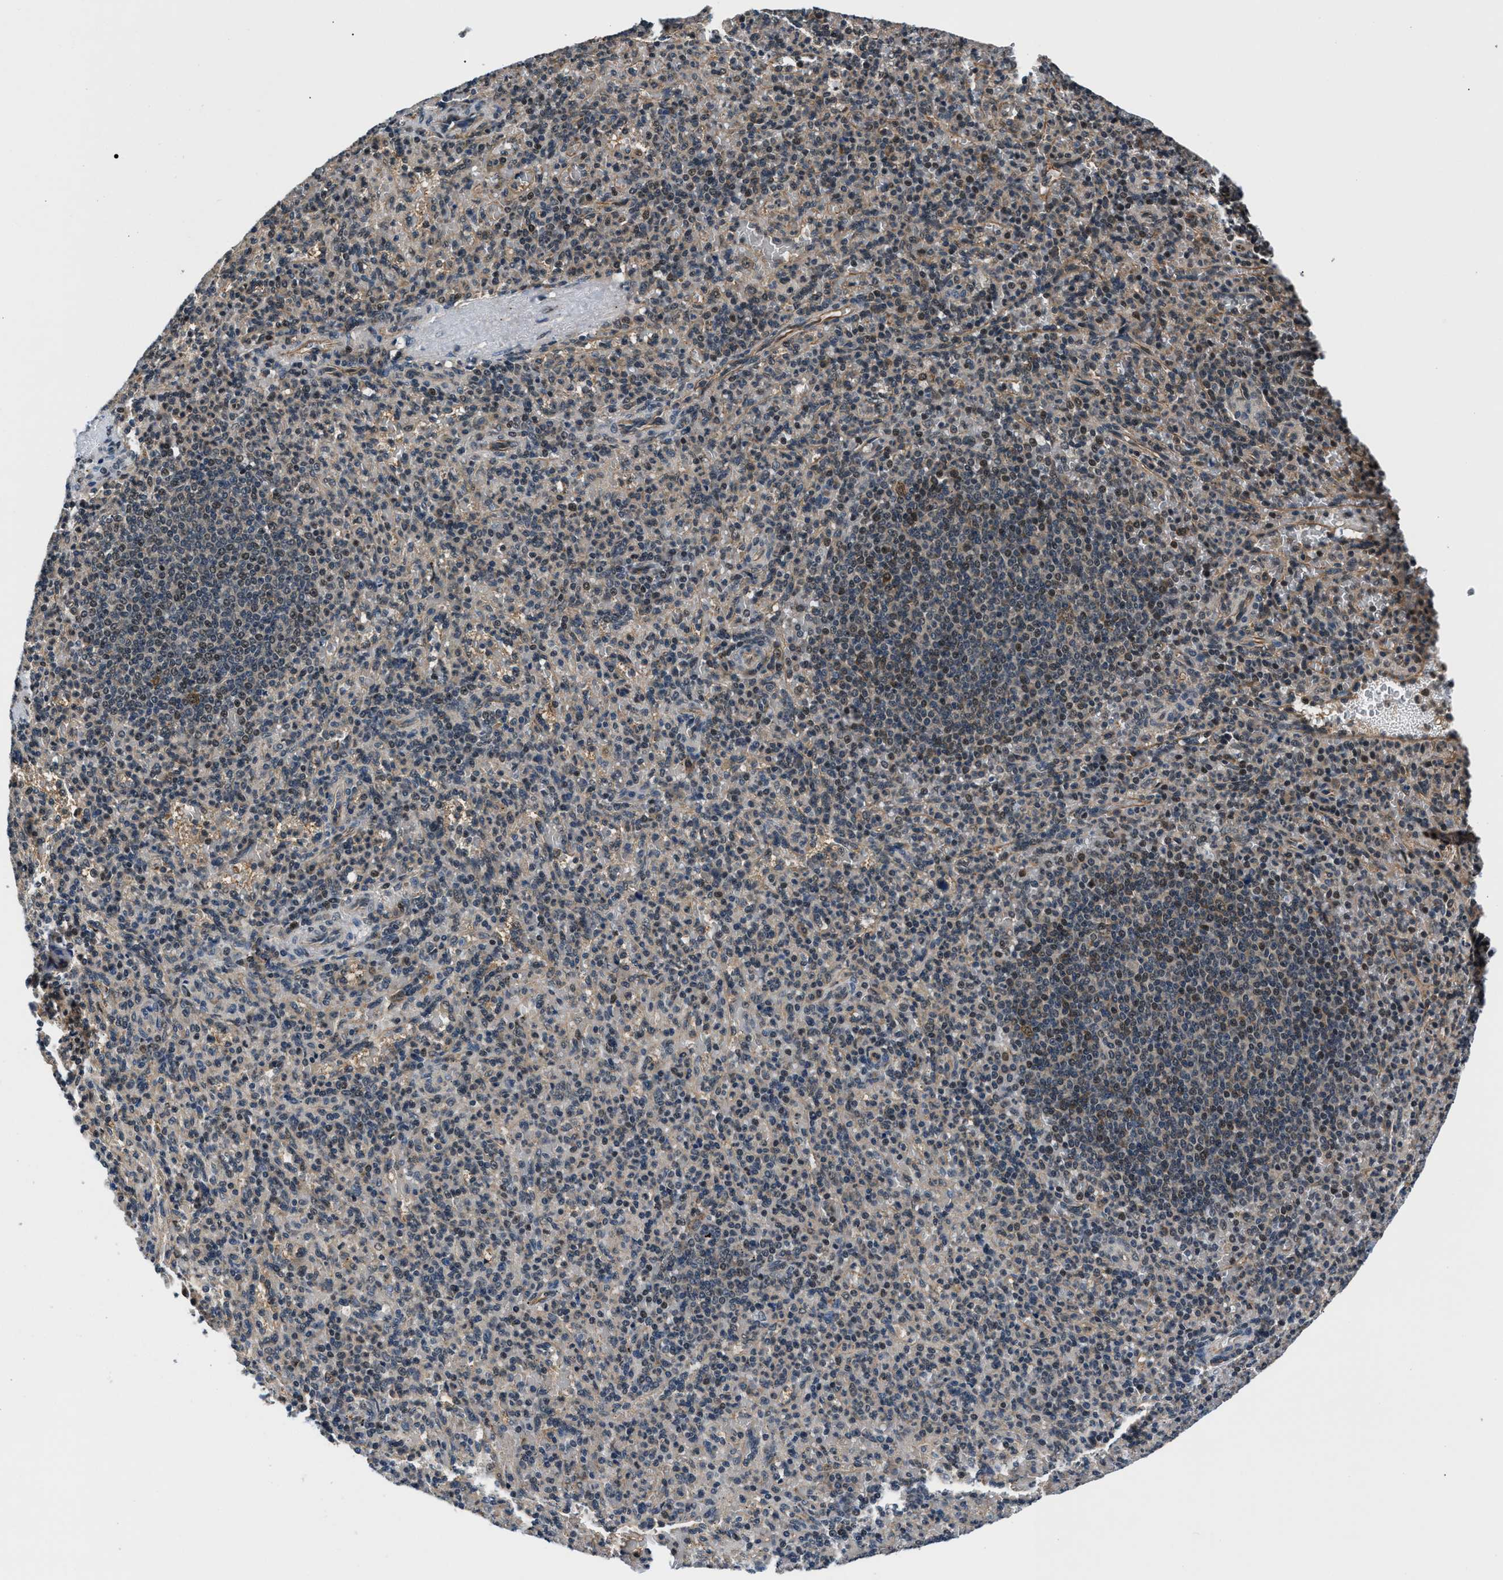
{"staining": {"intensity": "weak", "quantity": "<25%", "location": "nuclear"}, "tissue": "spleen", "cell_type": "Cells in red pulp", "image_type": "normal", "snomed": [{"axis": "morphology", "description": "Normal tissue, NOS"}, {"axis": "topography", "description": "Spleen"}], "caption": "Immunohistochemical staining of unremarkable human spleen exhibits no significant expression in cells in red pulp.", "gene": "RBM33", "patient": {"sex": "female", "age": 74}}